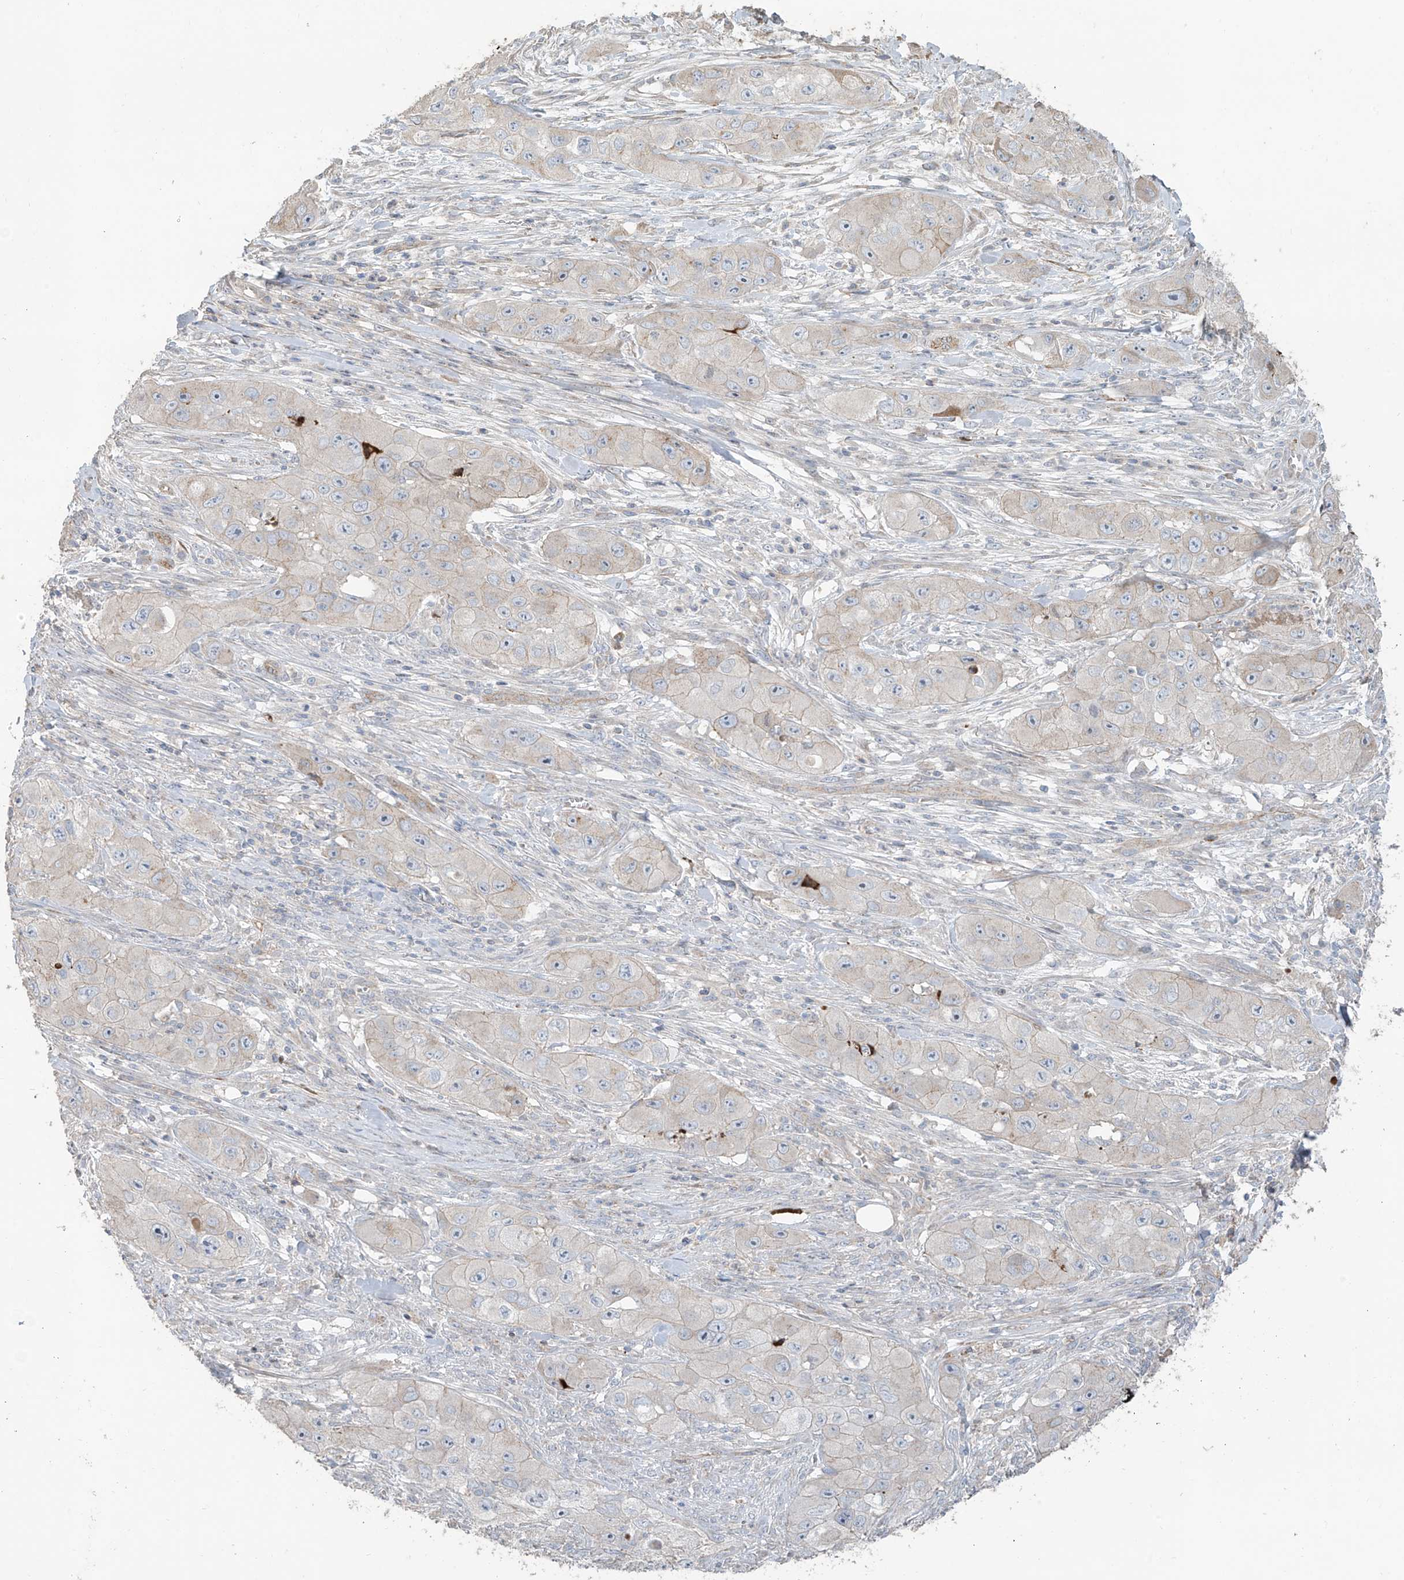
{"staining": {"intensity": "negative", "quantity": "none", "location": "none"}, "tissue": "skin cancer", "cell_type": "Tumor cells", "image_type": "cancer", "snomed": [{"axis": "morphology", "description": "Squamous cell carcinoma, NOS"}, {"axis": "topography", "description": "Skin"}, {"axis": "topography", "description": "Subcutis"}], "caption": "DAB immunohistochemical staining of human squamous cell carcinoma (skin) shows no significant expression in tumor cells.", "gene": "ABTB1", "patient": {"sex": "male", "age": 73}}